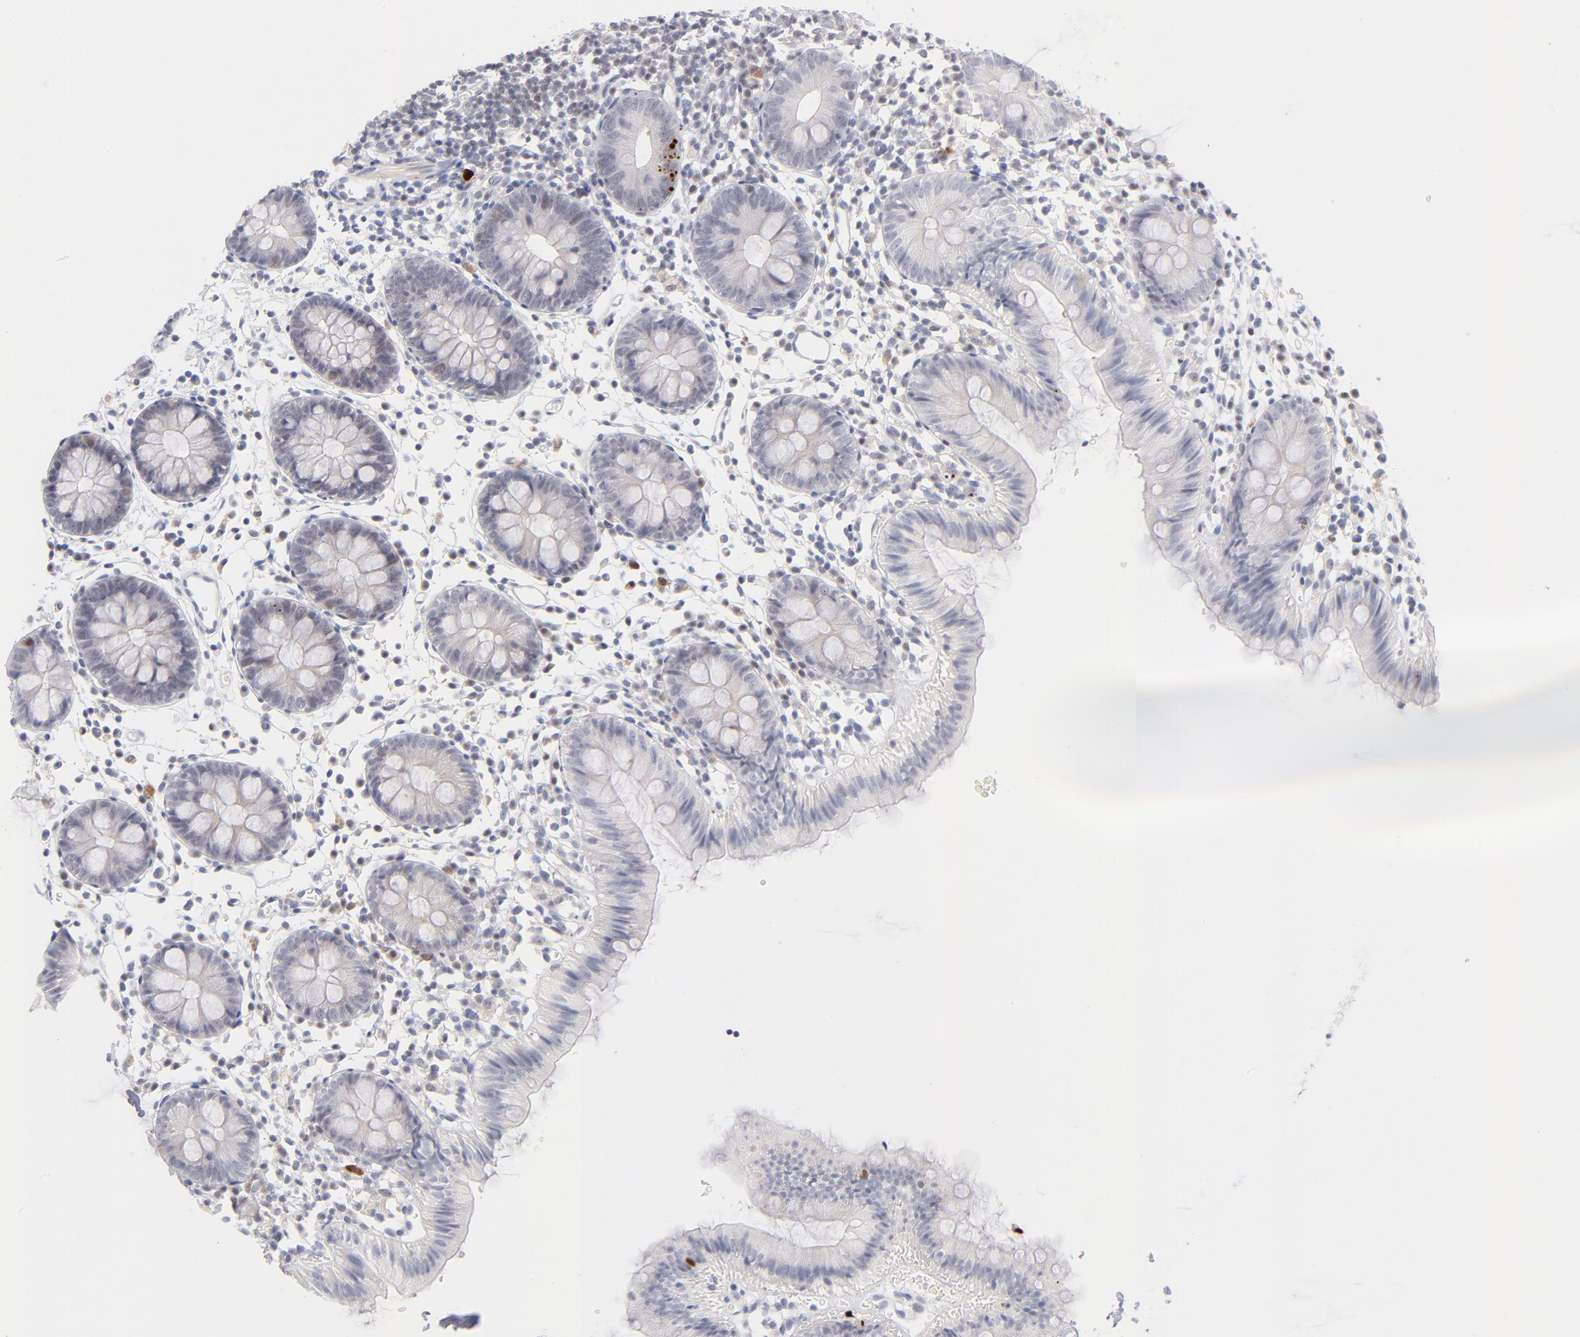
{"staining": {"intensity": "negative", "quantity": "none", "location": "none"}, "tissue": "colon", "cell_type": "Endothelial cells", "image_type": "normal", "snomed": [{"axis": "morphology", "description": "Normal tissue, NOS"}, {"axis": "topography", "description": "Colon"}], "caption": "The IHC photomicrograph has no significant positivity in endothelial cells of colon. (Brightfield microscopy of DAB immunohistochemistry at high magnification).", "gene": "PARP1", "patient": {"sex": "male", "age": 14}}